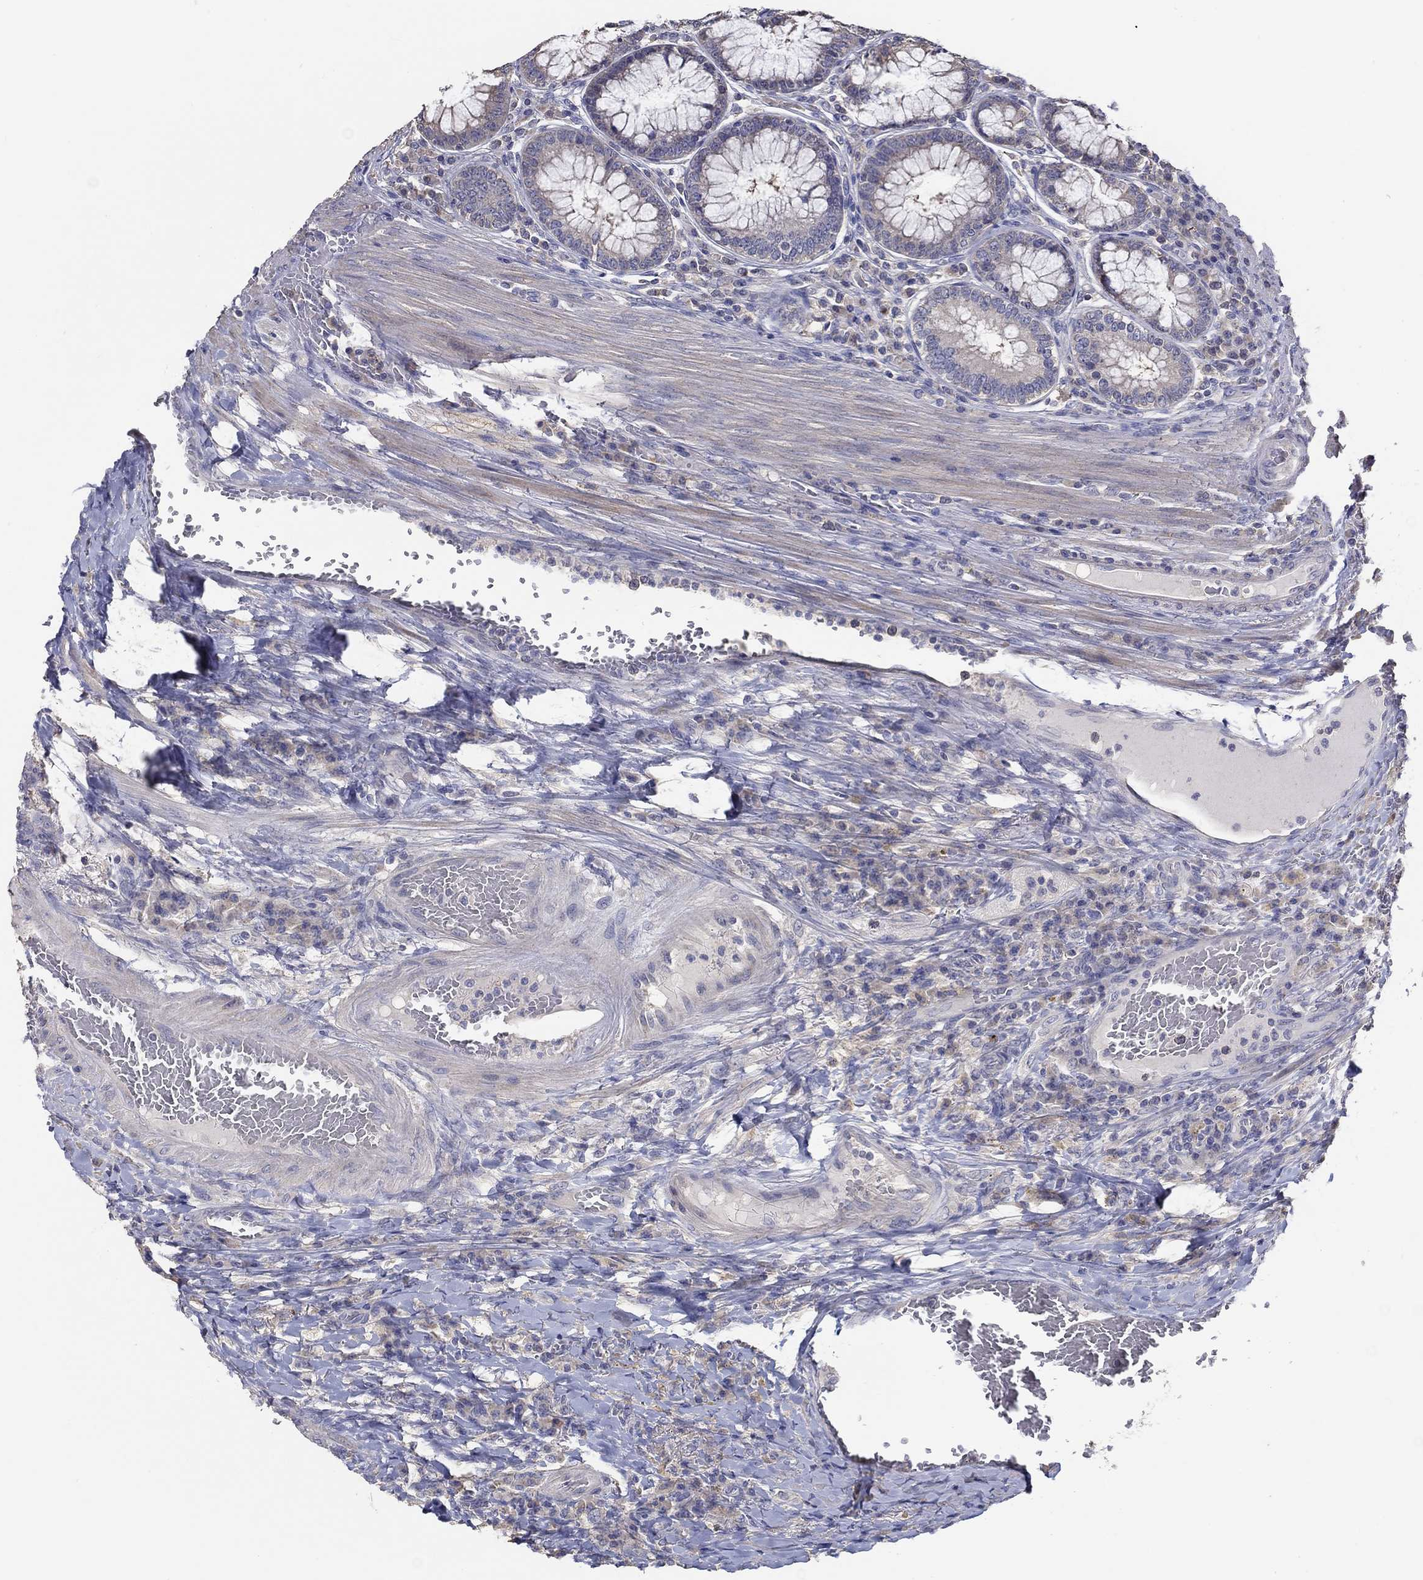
{"staining": {"intensity": "negative", "quantity": "none", "location": "none"}, "tissue": "colorectal cancer", "cell_type": "Tumor cells", "image_type": "cancer", "snomed": [{"axis": "morphology", "description": "Adenocarcinoma, NOS"}, {"axis": "topography", "description": "Colon"}], "caption": "This is an IHC photomicrograph of human colorectal adenocarcinoma. There is no positivity in tumor cells.", "gene": "DOCK3", "patient": {"sex": "female", "age": 86}}